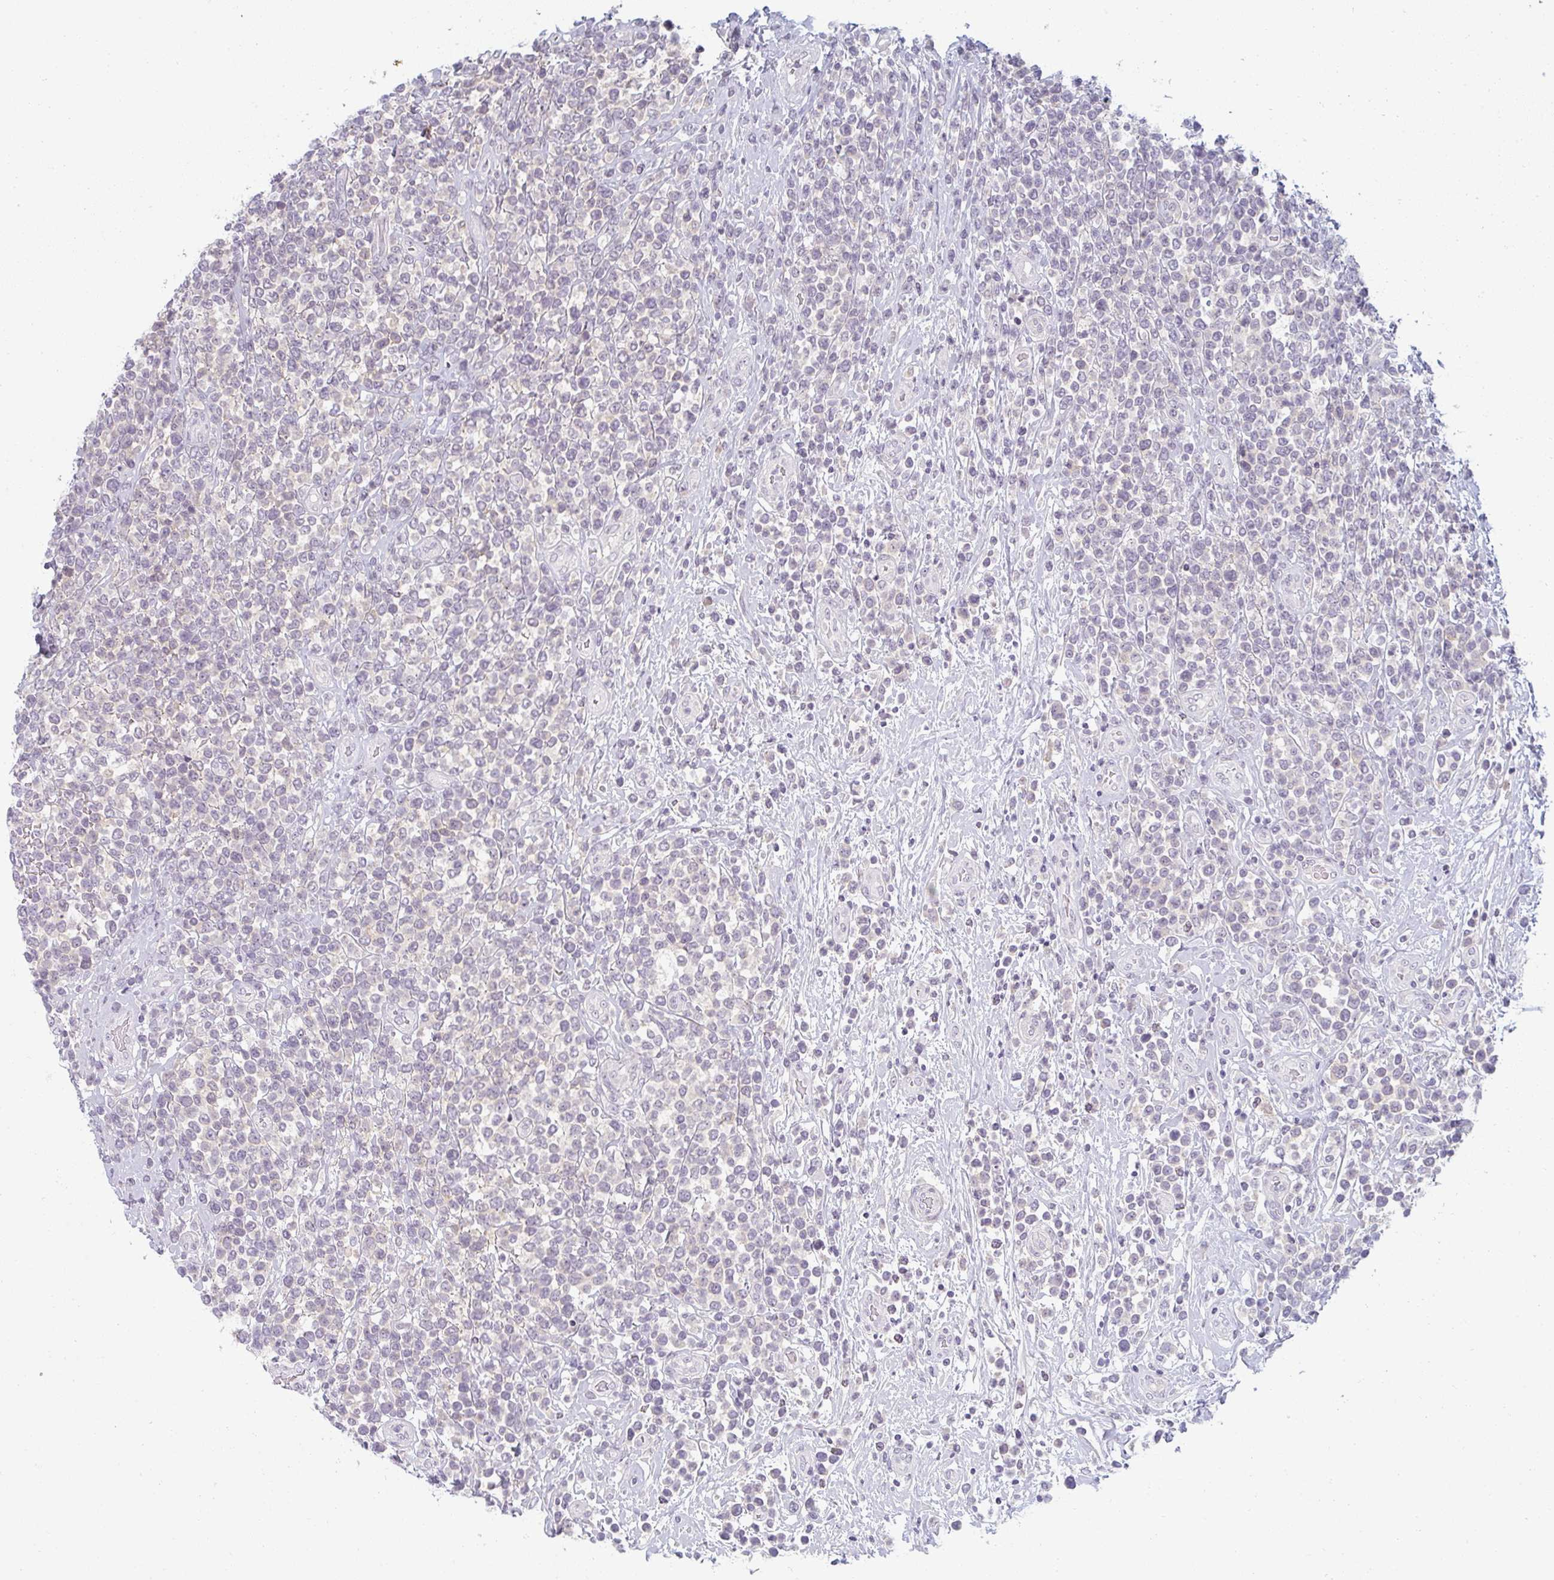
{"staining": {"intensity": "negative", "quantity": "none", "location": "none"}, "tissue": "lymphoma", "cell_type": "Tumor cells", "image_type": "cancer", "snomed": [{"axis": "morphology", "description": "Malignant lymphoma, non-Hodgkin's type, High grade"}, {"axis": "topography", "description": "Soft tissue"}], "caption": "This micrograph is of malignant lymphoma, non-Hodgkin's type (high-grade) stained with IHC to label a protein in brown with the nuclei are counter-stained blue. There is no staining in tumor cells.", "gene": "PPFIA4", "patient": {"sex": "female", "age": 56}}